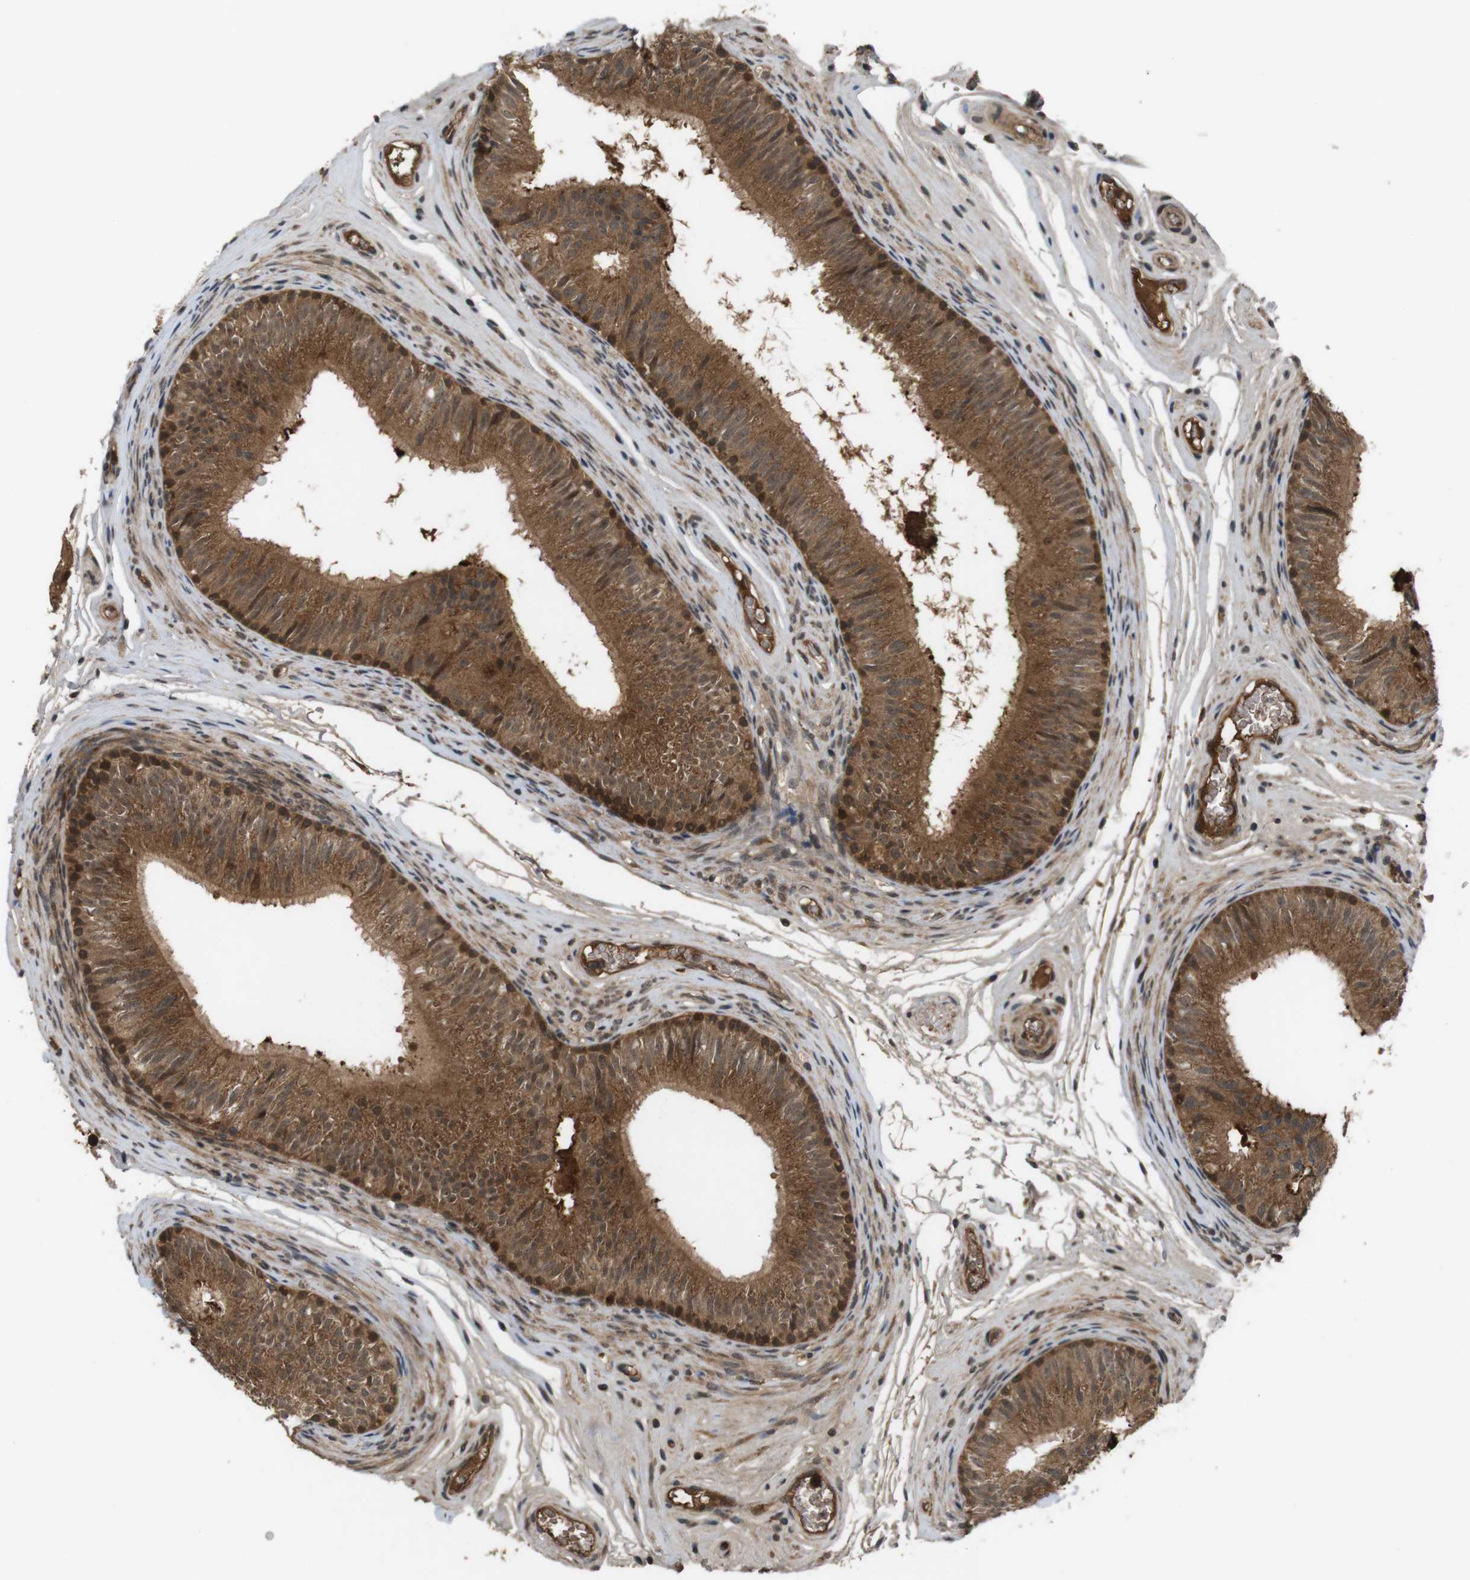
{"staining": {"intensity": "strong", "quantity": ">75%", "location": "cytoplasmic/membranous"}, "tissue": "epididymis", "cell_type": "Glandular cells", "image_type": "normal", "snomed": [{"axis": "morphology", "description": "Normal tissue, NOS"}, {"axis": "topography", "description": "Epididymis"}], "caption": "DAB immunohistochemical staining of normal epididymis displays strong cytoplasmic/membranous protein staining in approximately >75% of glandular cells.", "gene": "NFKBIE", "patient": {"sex": "male", "age": 36}}